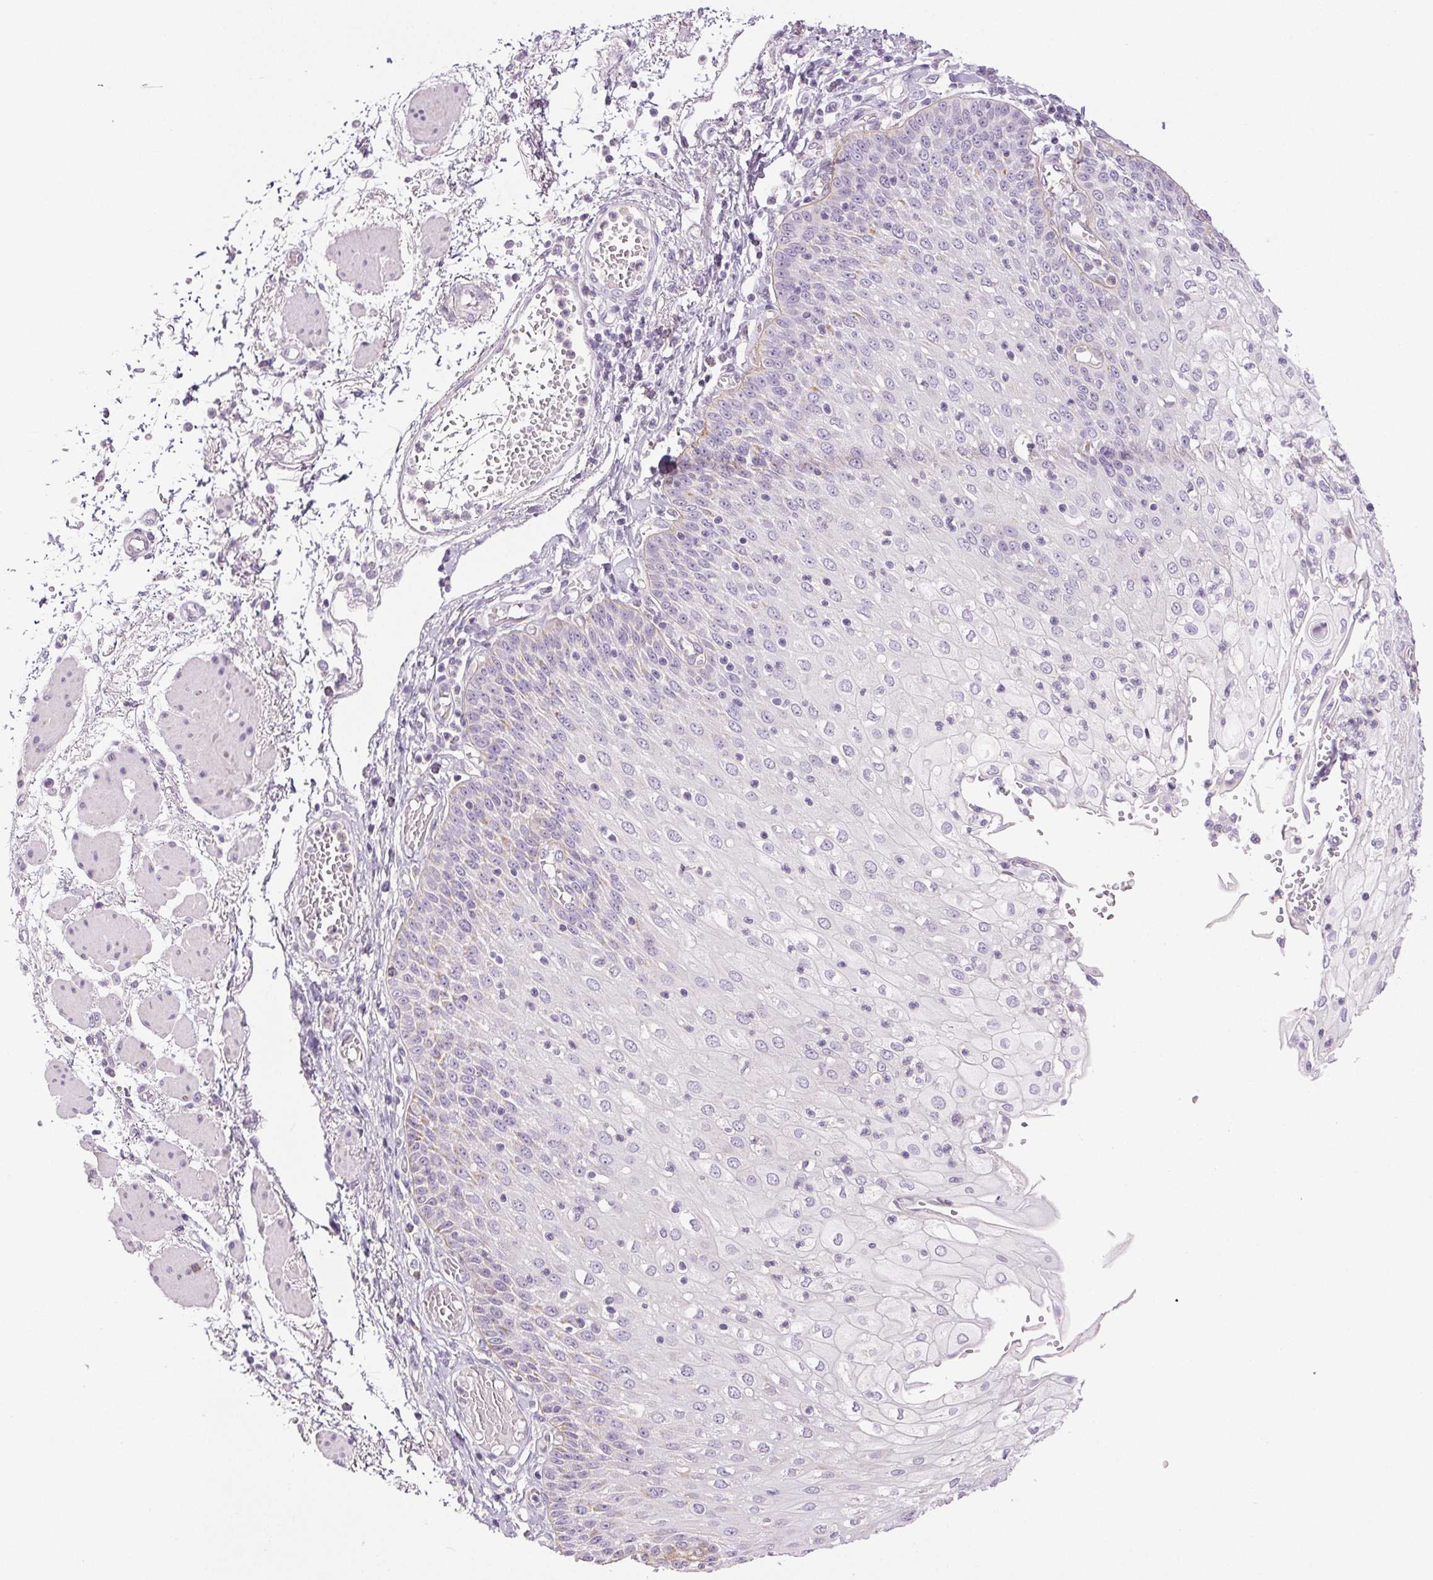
{"staining": {"intensity": "negative", "quantity": "none", "location": "none"}, "tissue": "esophagus", "cell_type": "Squamous epithelial cells", "image_type": "normal", "snomed": [{"axis": "morphology", "description": "Normal tissue, NOS"}, {"axis": "morphology", "description": "Adenocarcinoma, NOS"}, {"axis": "topography", "description": "Esophagus"}], "caption": "Photomicrograph shows no significant protein positivity in squamous epithelial cells of unremarkable esophagus. (DAB immunohistochemistry (IHC) visualized using brightfield microscopy, high magnification).", "gene": "COL7A1", "patient": {"sex": "male", "age": 81}}